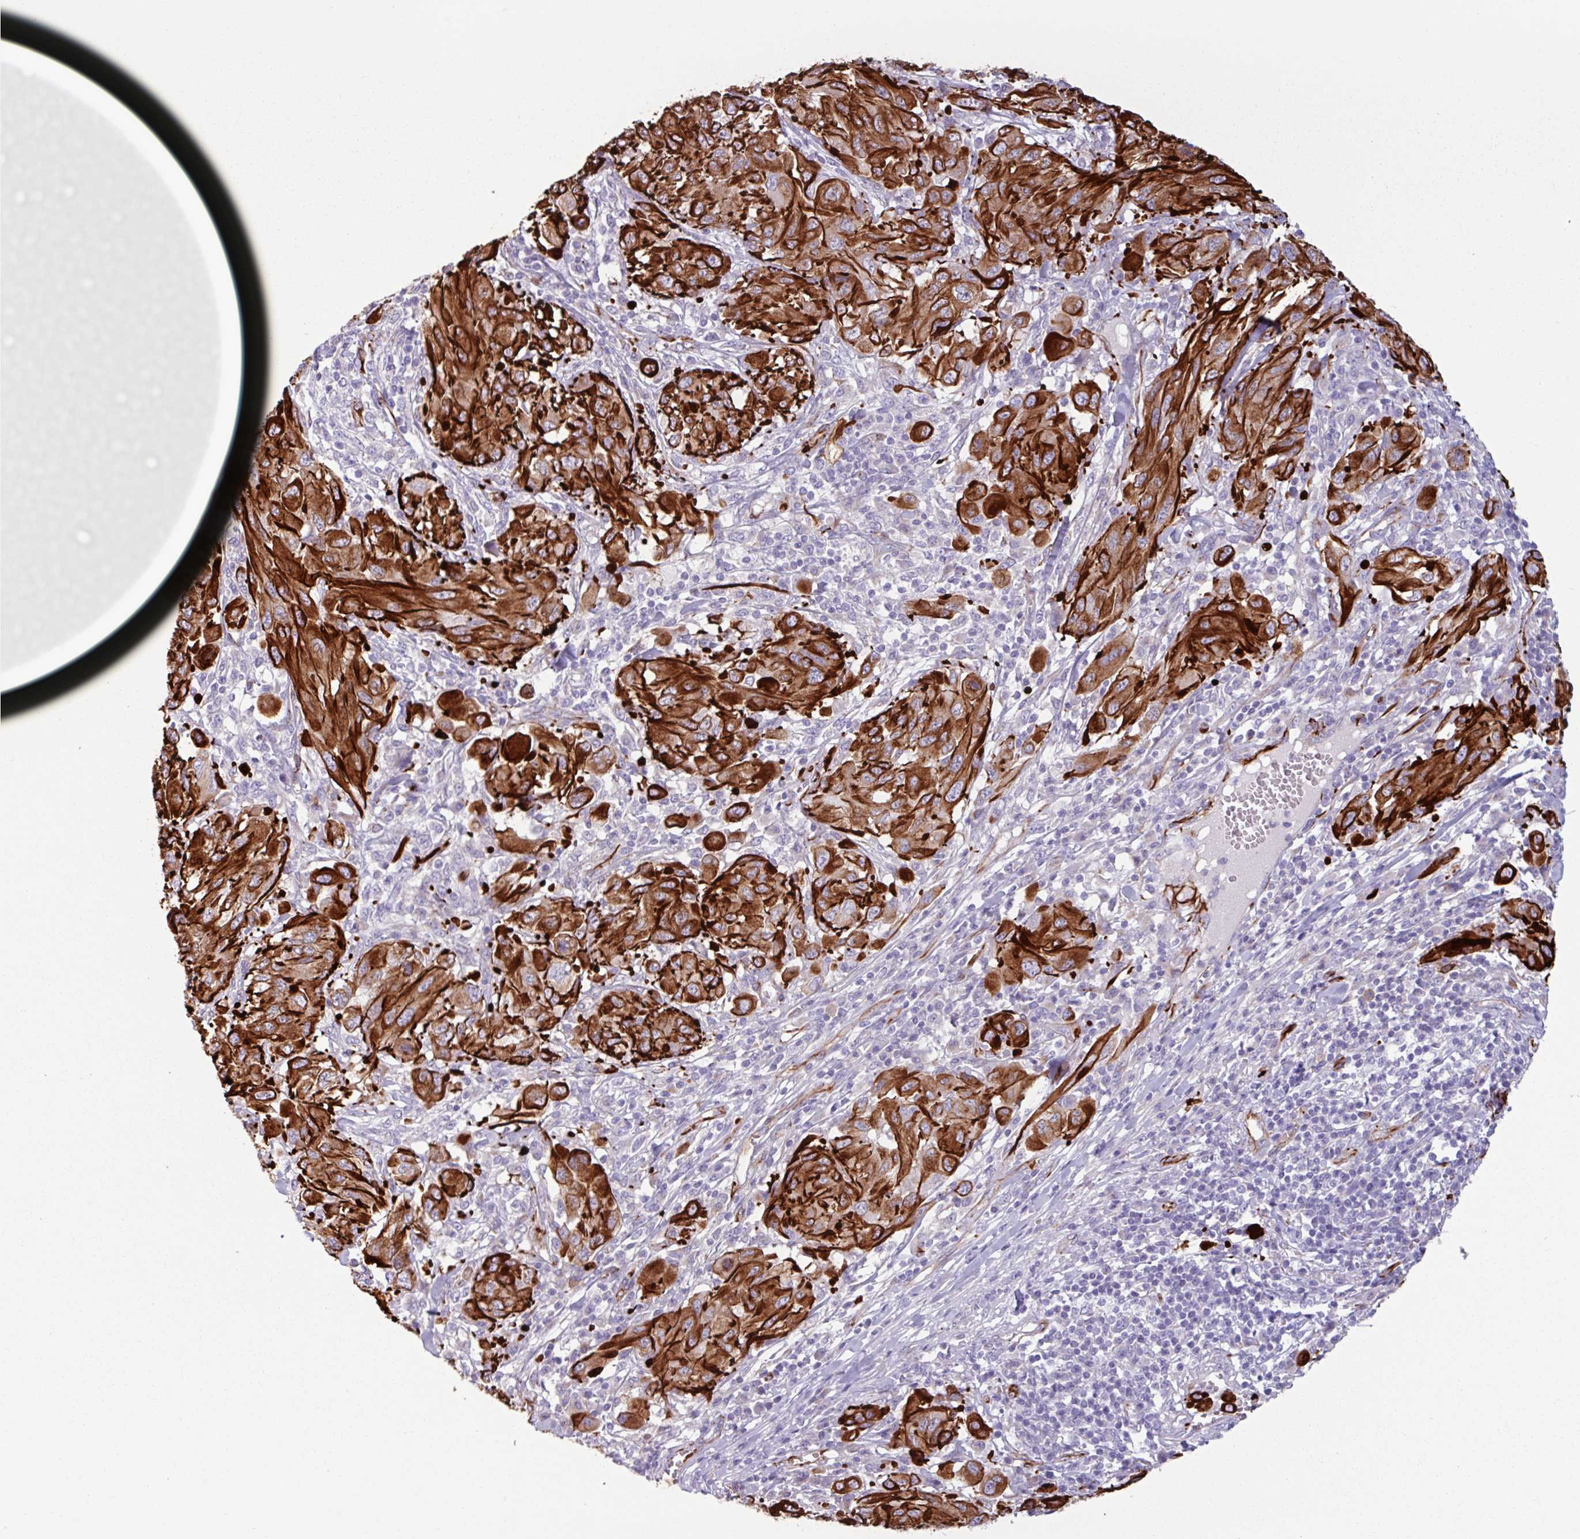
{"staining": {"intensity": "strong", "quantity": ">75%", "location": "cytoplasmic/membranous"}, "tissue": "melanoma", "cell_type": "Tumor cells", "image_type": "cancer", "snomed": [{"axis": "morphology", "description": "Malignant melanoma, NOS"}, {"axis": "topography", "description": "Skin"}], "caption": "Immunohistochemistry image of neoplastic tissue: melanoma stained using immunohistochemistry (IHC) shows high levels of strong protein expression localized specifically in the cytoplasmic/membranous of tumor cells, appearing as a cytoplasmic/membranous brown color.", "gene": "BTD", "patient": {"sex": "female", "age": 91}}